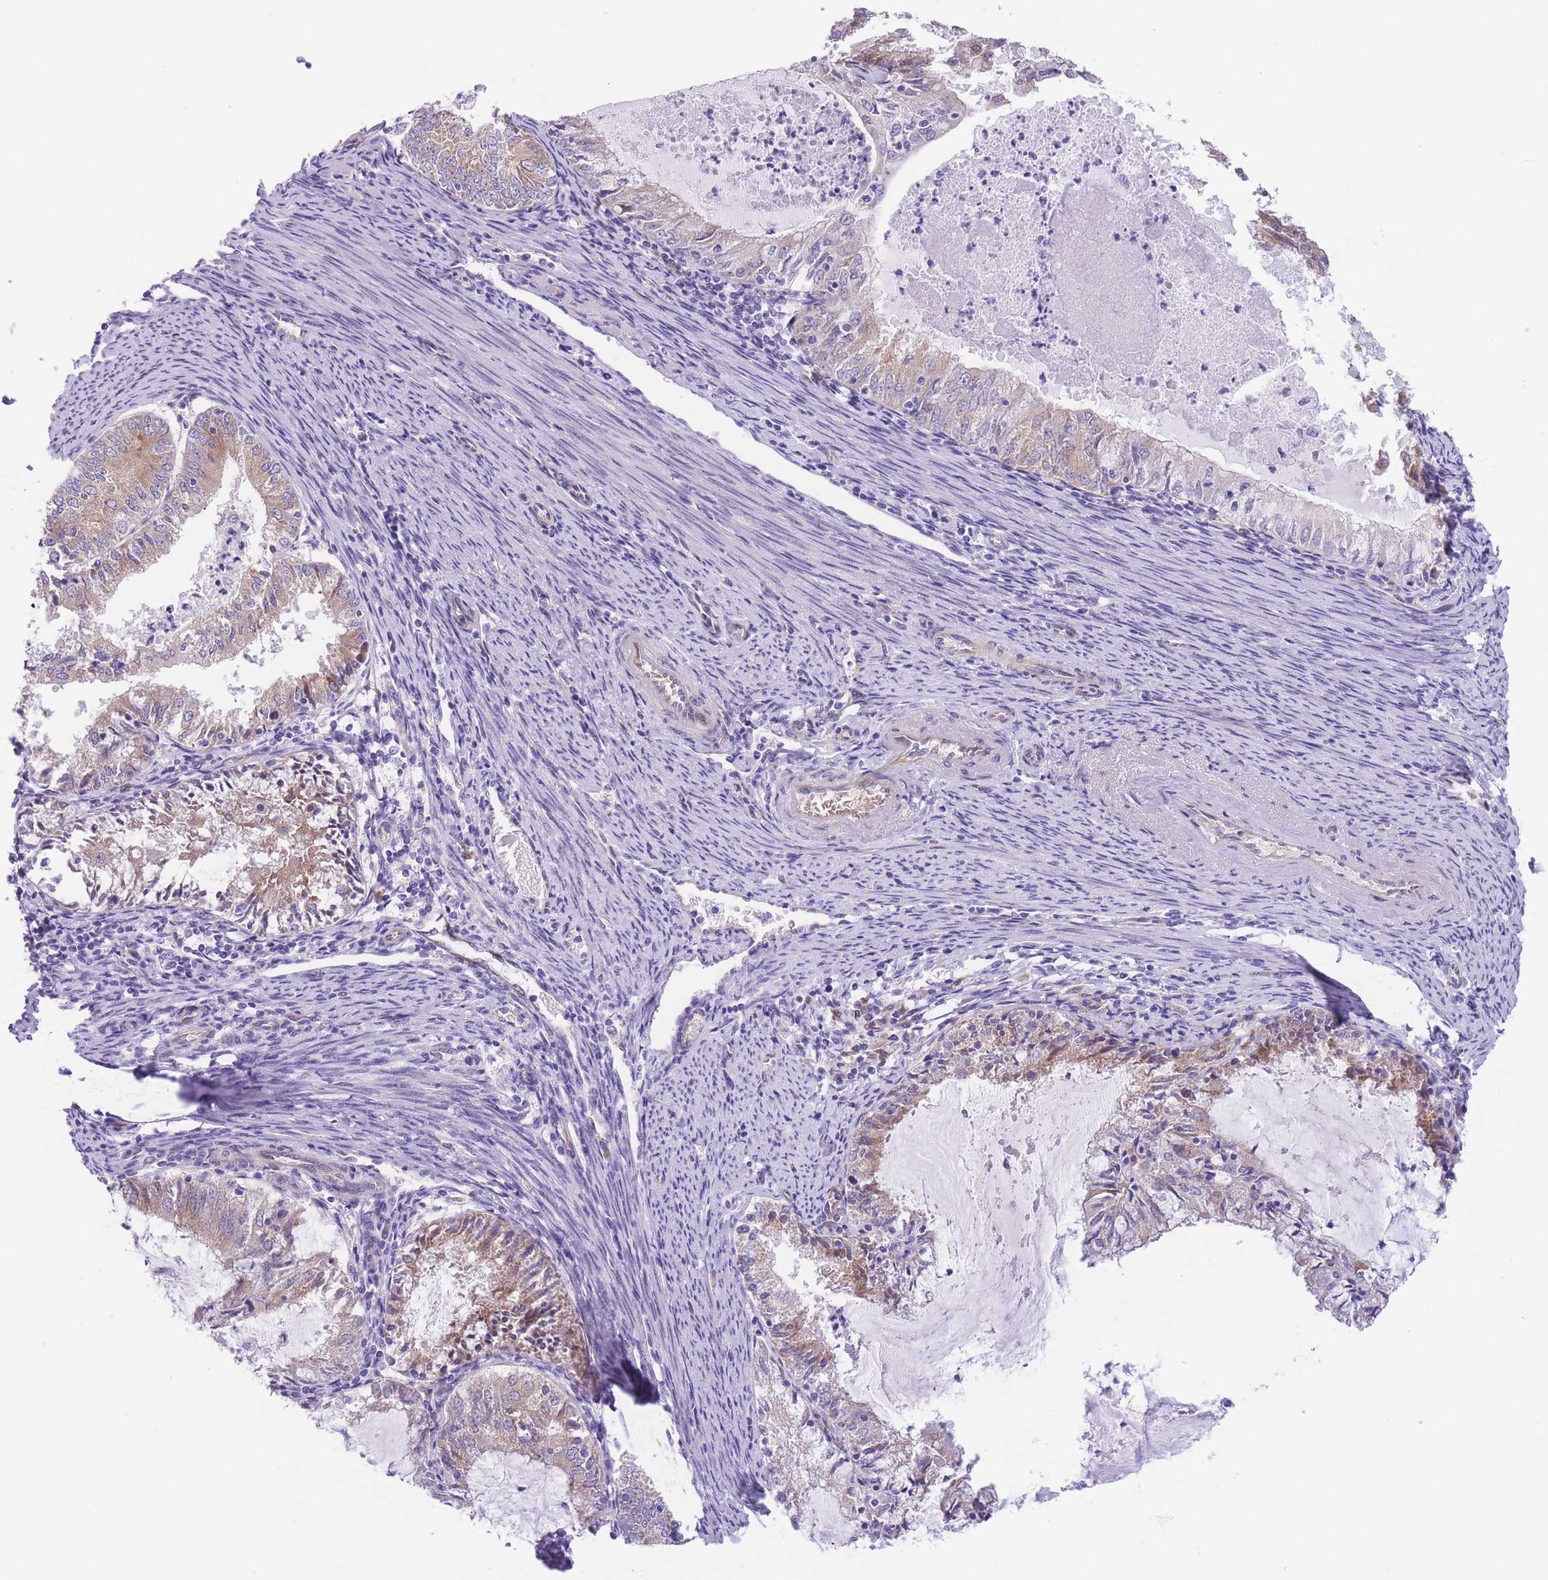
{"staining": {"intensity": "moderate", "quantity": "25%-75%", "location": "cytoplasmic/membranous"}, "tissue": "endometrial cancer", "cell_type": "Tumor cells", "image_type": "cancer", "snomed": [{"axis": "morphology", "description": "Adenocarcinoma, NOS"}, {"axis": "topography", "description": "Endometrium"}], "caption": "Immunohistochemical staining of adenocarcinoma (endometrial) shows medium levels of moderate cytoplasmic/membranous protein positivity in approximately 25%-75% of tumor cells. (Brightfield microscopy of DAB IHC at high magnification).", "gene": "WWOX", "patient": {"sex": "female", "age": 57}}